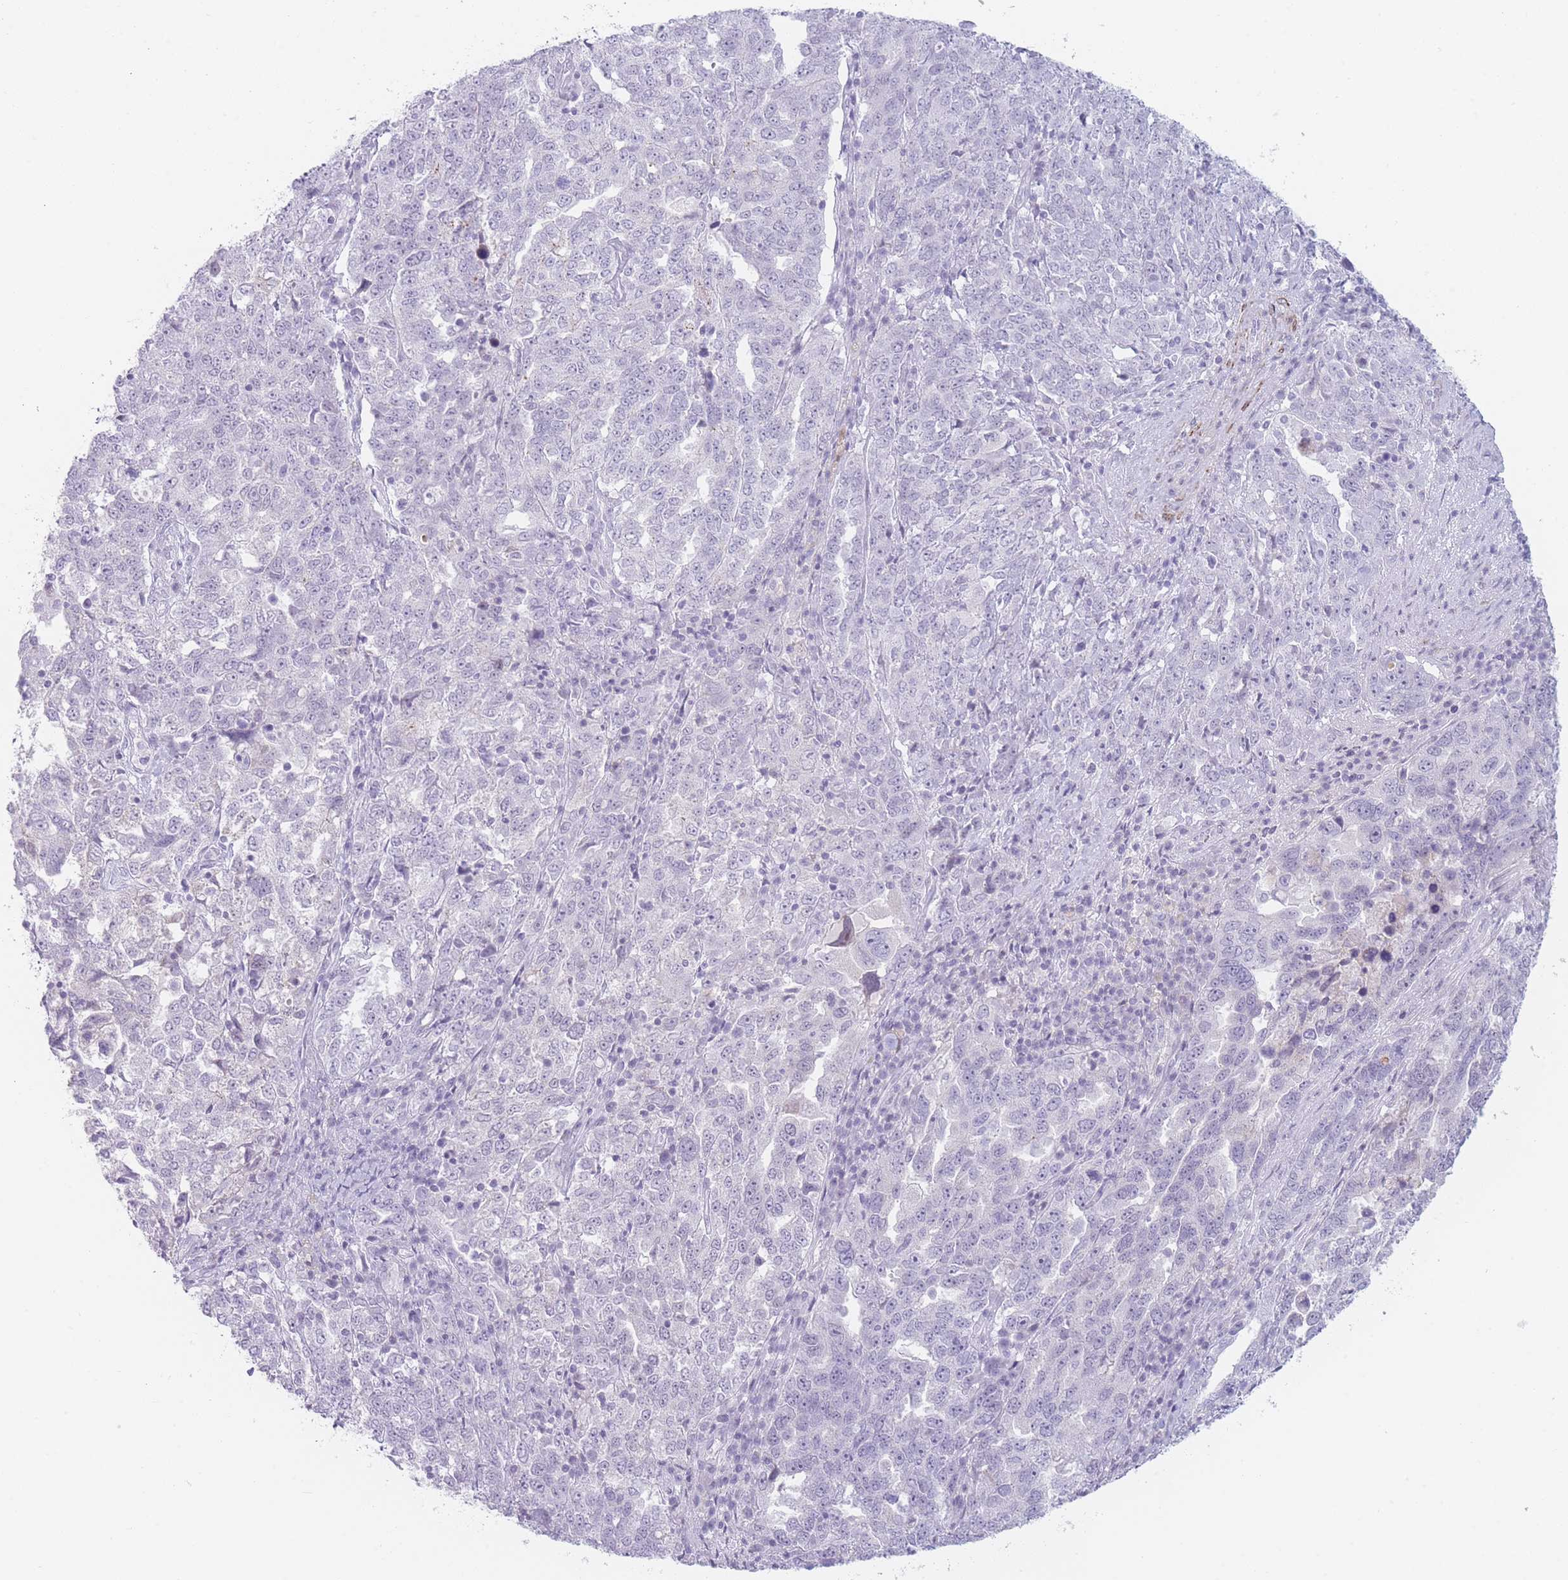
{"staining": {"intensity": "negative", "quantity": "none", "location": "none"}, "tissue": "ovarian cancer", "cell_type": "Tumor cells", "image_type": "cancer", "snomed": [{"axis": "morphology", "description": "Carcinoma, endometroid"}, {"axis": "topography", "description": "Ovary"}], "caption": "Tumor cells are negative for brown protein staining in ovarian endometroid carcinoma.", "gene": "IFNA6", "patient": {"sex": "female", "age": 62}}